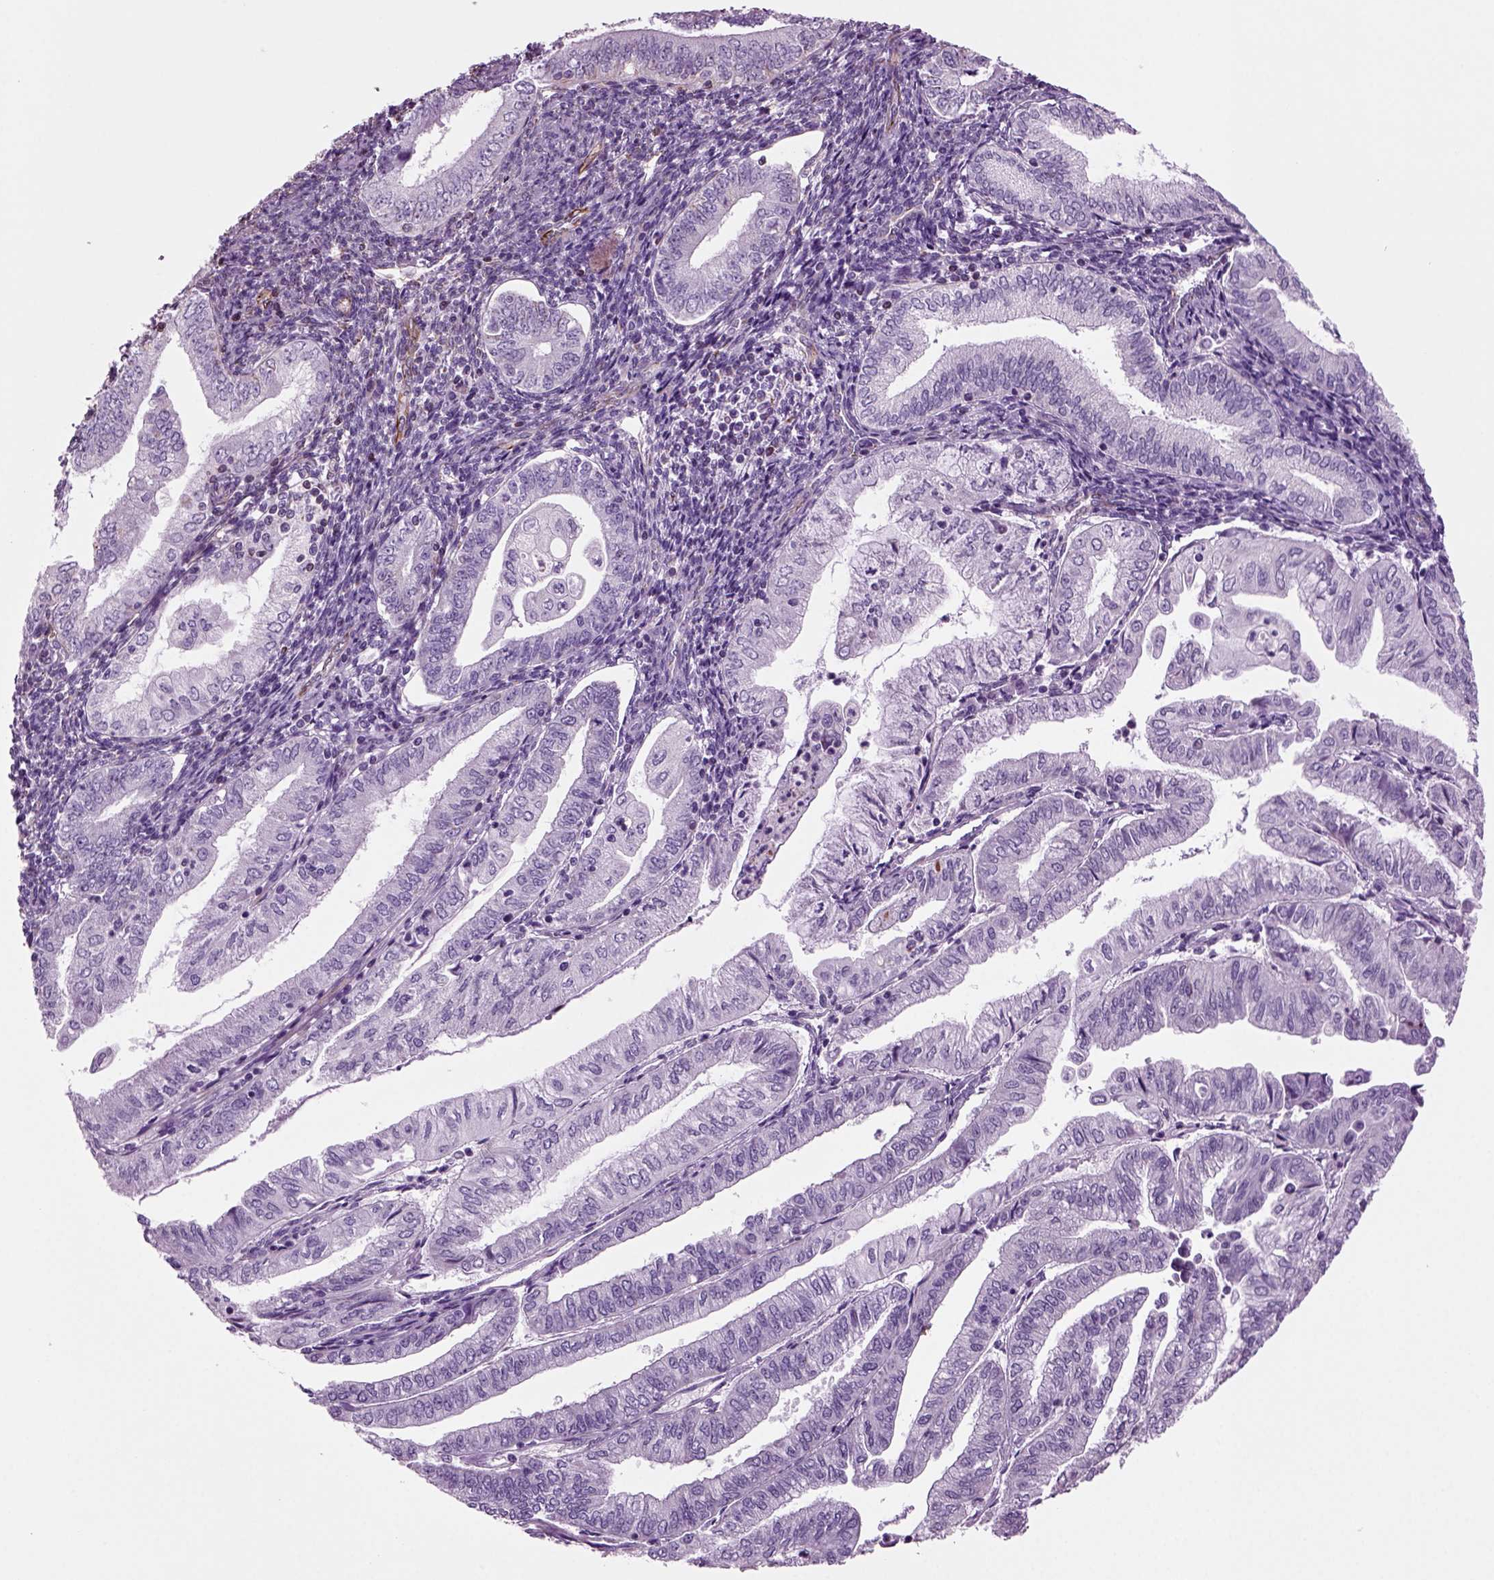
{"staining": {"intensity": "negative", "quantity": "none", "location": "none"}, "tissue": "endometrial cancer", "cell_type": "Tumor cells", "image_type": "cancer", "snomed": [{"axis": "morphology", "description": "Adenocarcinoma, NOS"}, {"axis": "topography", "description": "Endometrium"}], "caption": "The micrograph demonstrates no significant expression in tumor cells of adenocarcinoma (endometrial). (DAB immunohistochemistry, high magnification).", "gene": "ACER3", "patient": {"sex": "female", "age": 55}}